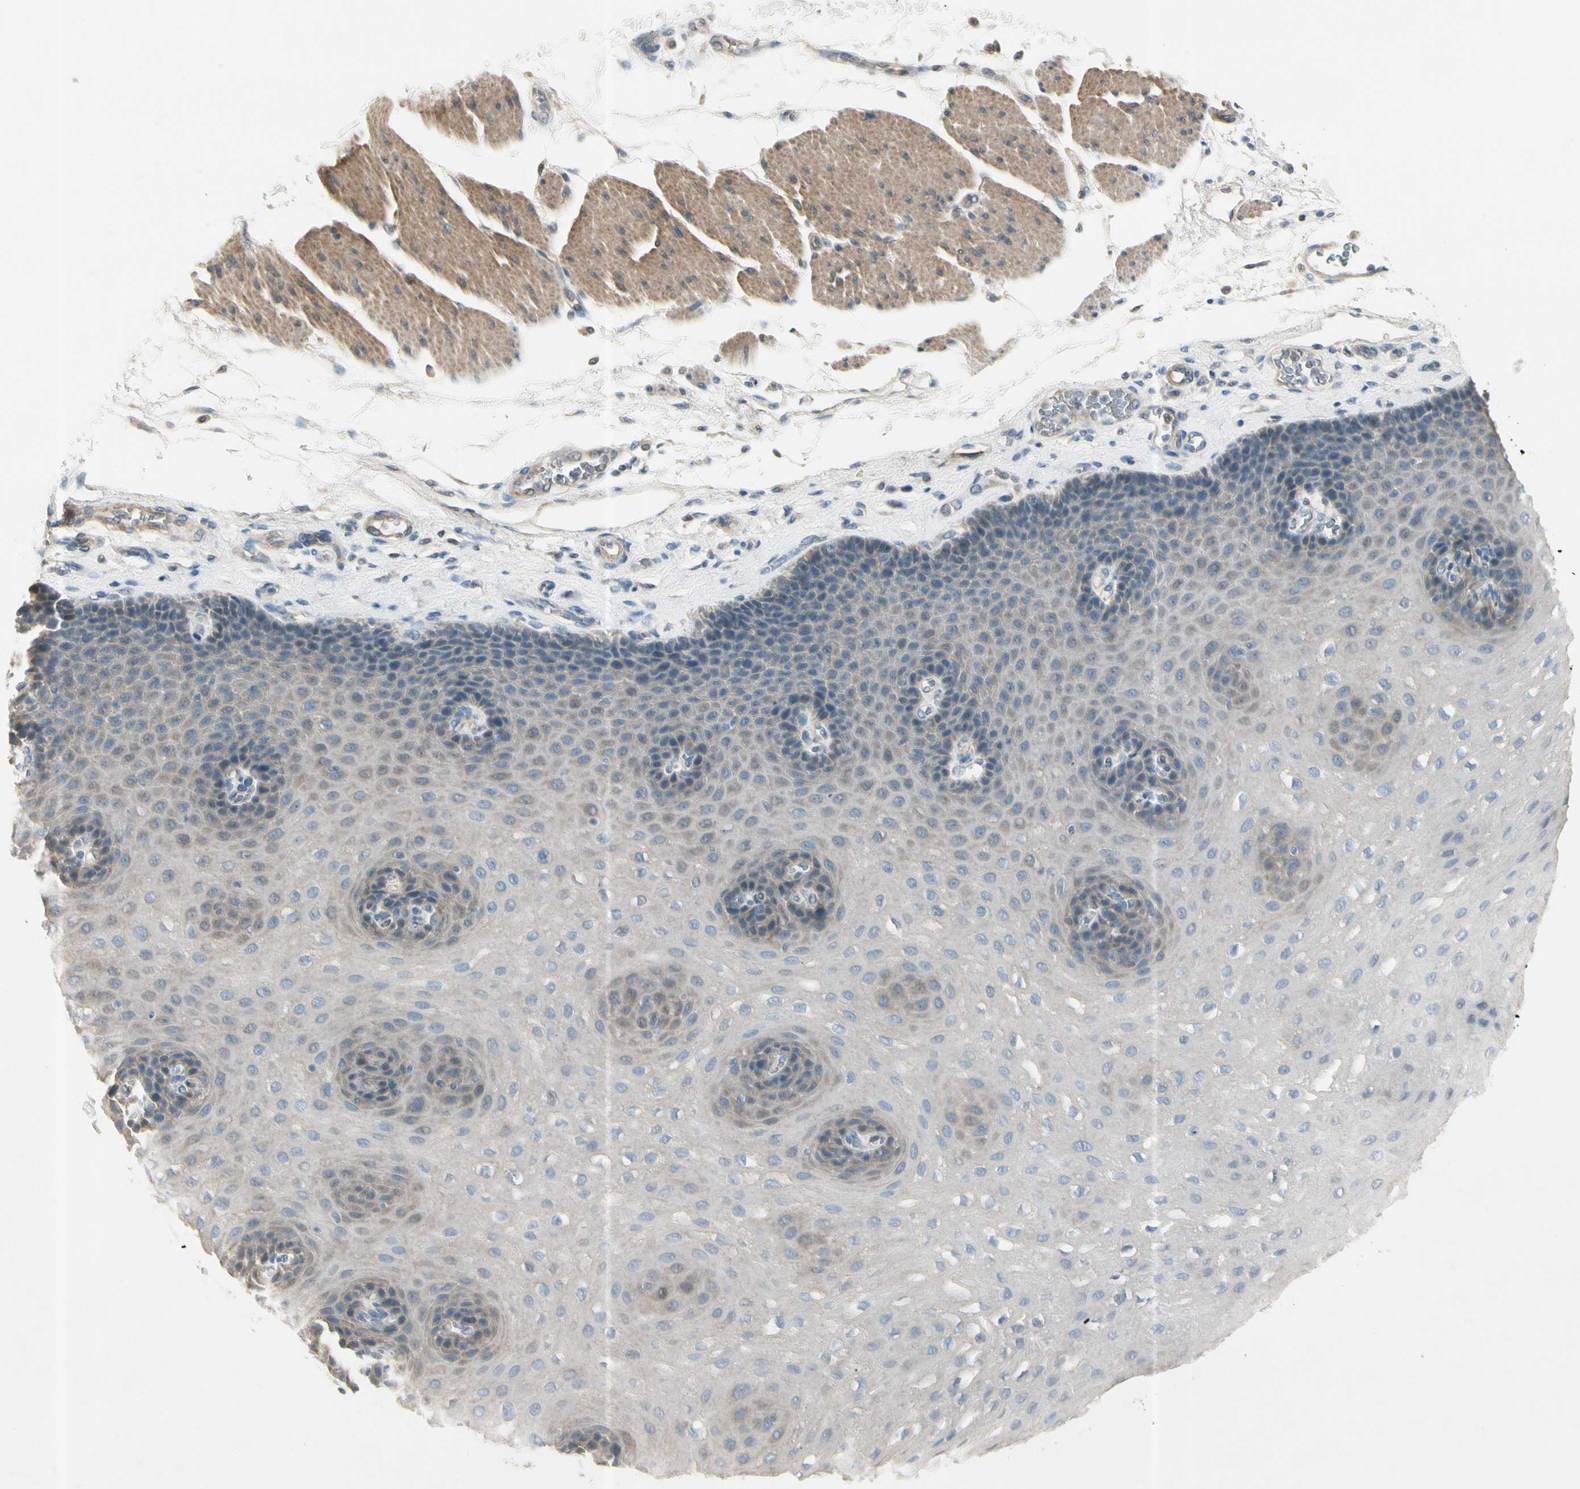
{"staining": {"intensity": "moderate", "quantity": "<25%", "location": "cytoplasmic/membranous"}, "tissue": "esophagus", "cell_type": "Squamous epithelial cells", "image_type": "normal", "snomed": [{"axis": "morphology", "description": "Normal tissue, NOS"}, {"axis": "topography", "description": "Esophagus"}], "caption": "Immunohistochemistry (DAB) staining of benign esophagus exhibits moderate cytoplasmic/membranous protein staining in approximately <25% of squamous epithelial cells.", "gene": "CYP2E1", "patient": {"sex": "female", "age": 72}}